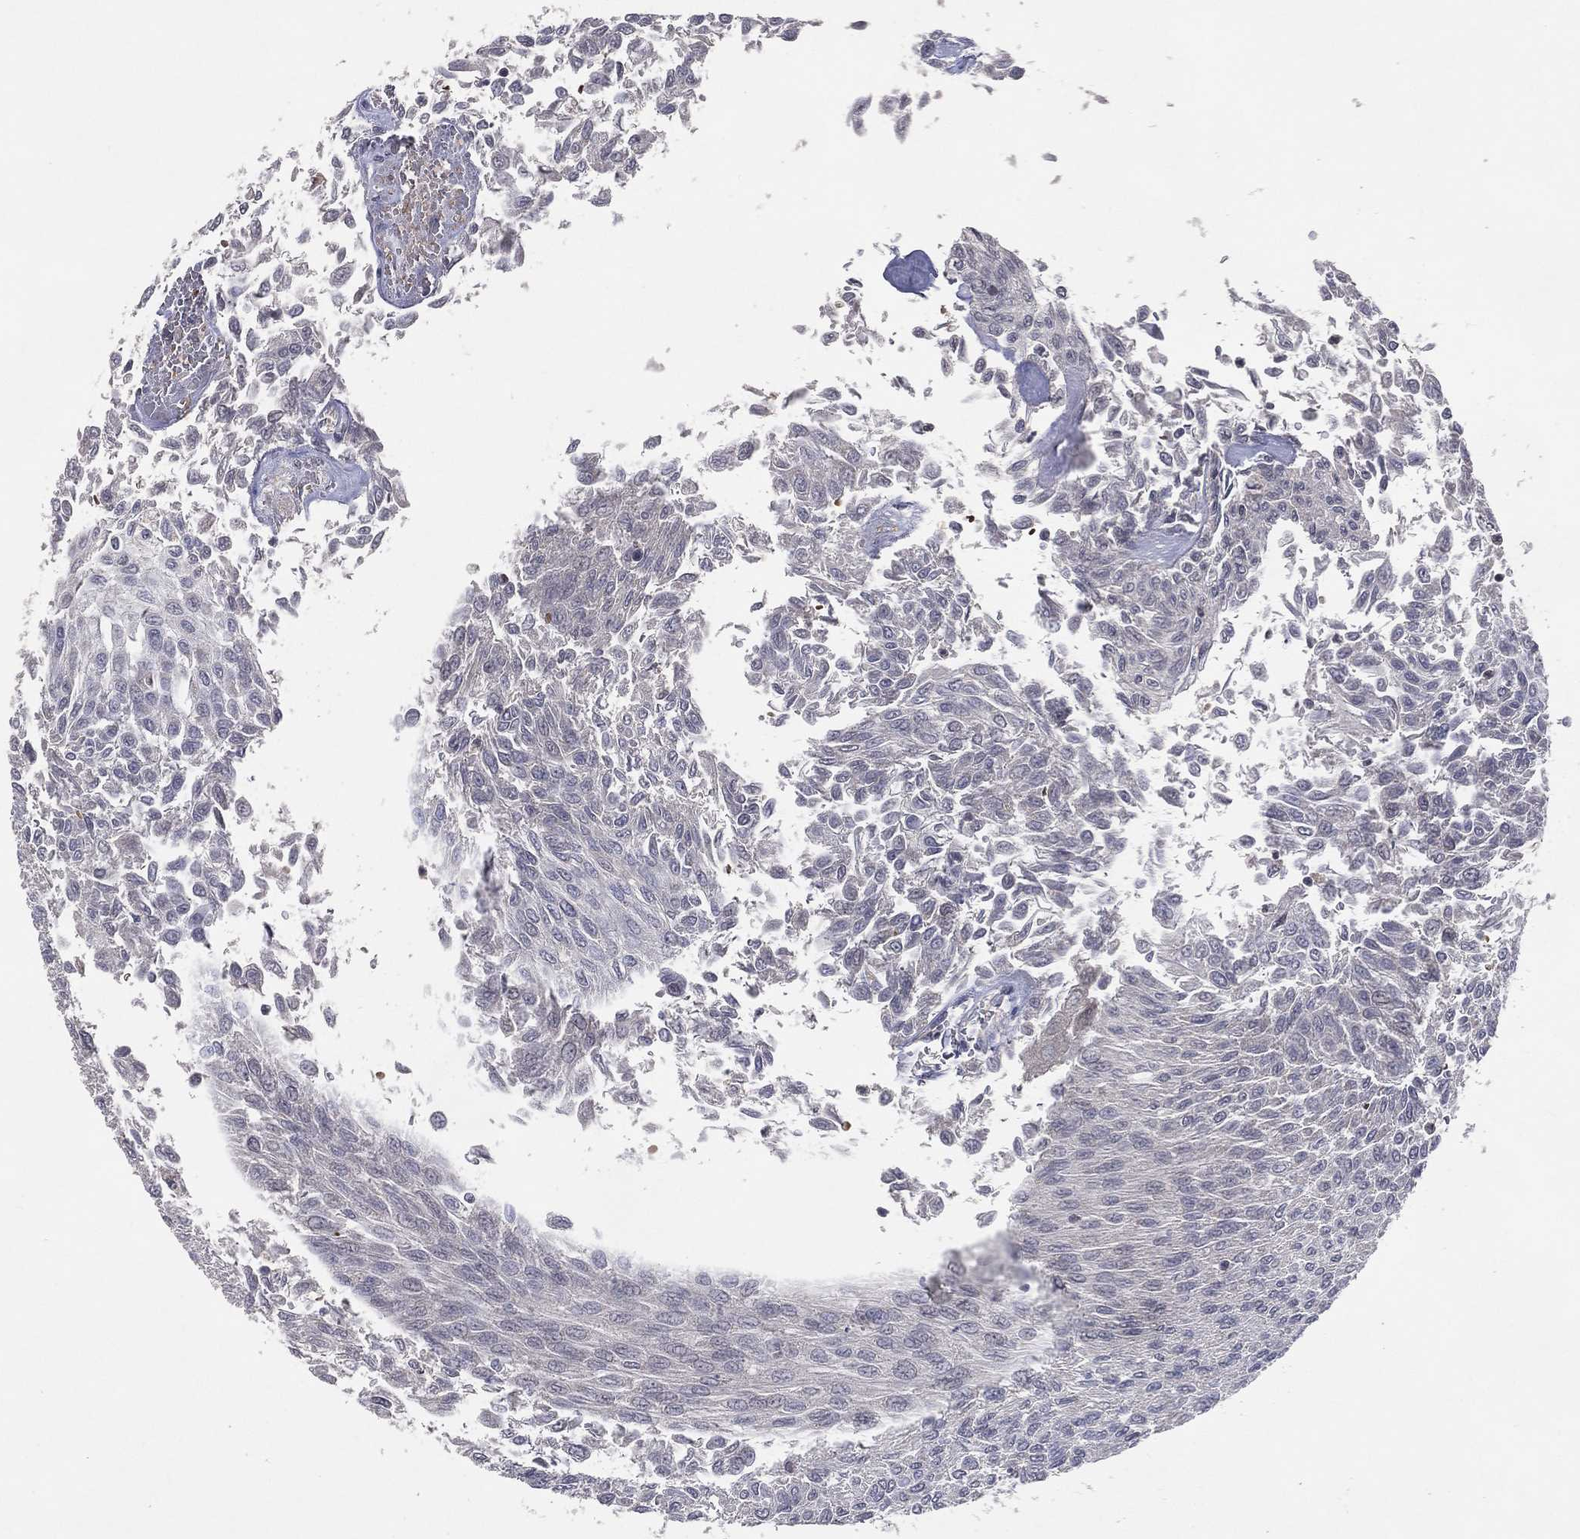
{"staining": {"intensity": "negative", "quantity": "none", "location": "none"}, "tissue": "urothelial cancer", "cell_type": "Tumor cells", "image_type": "cancer", "snomed": [{"axis": "morphology", "description": "Urothelial carcinoma, Low grade"}, {"axis": "topography", "description": "Urinary bladder"}], "caption": "DAB immunohistochemical staining of urothelial cancer shows no significant staining in tumor cells.", "gene": "DNAH7", "patient": {"sex": "male", "age": 78}}